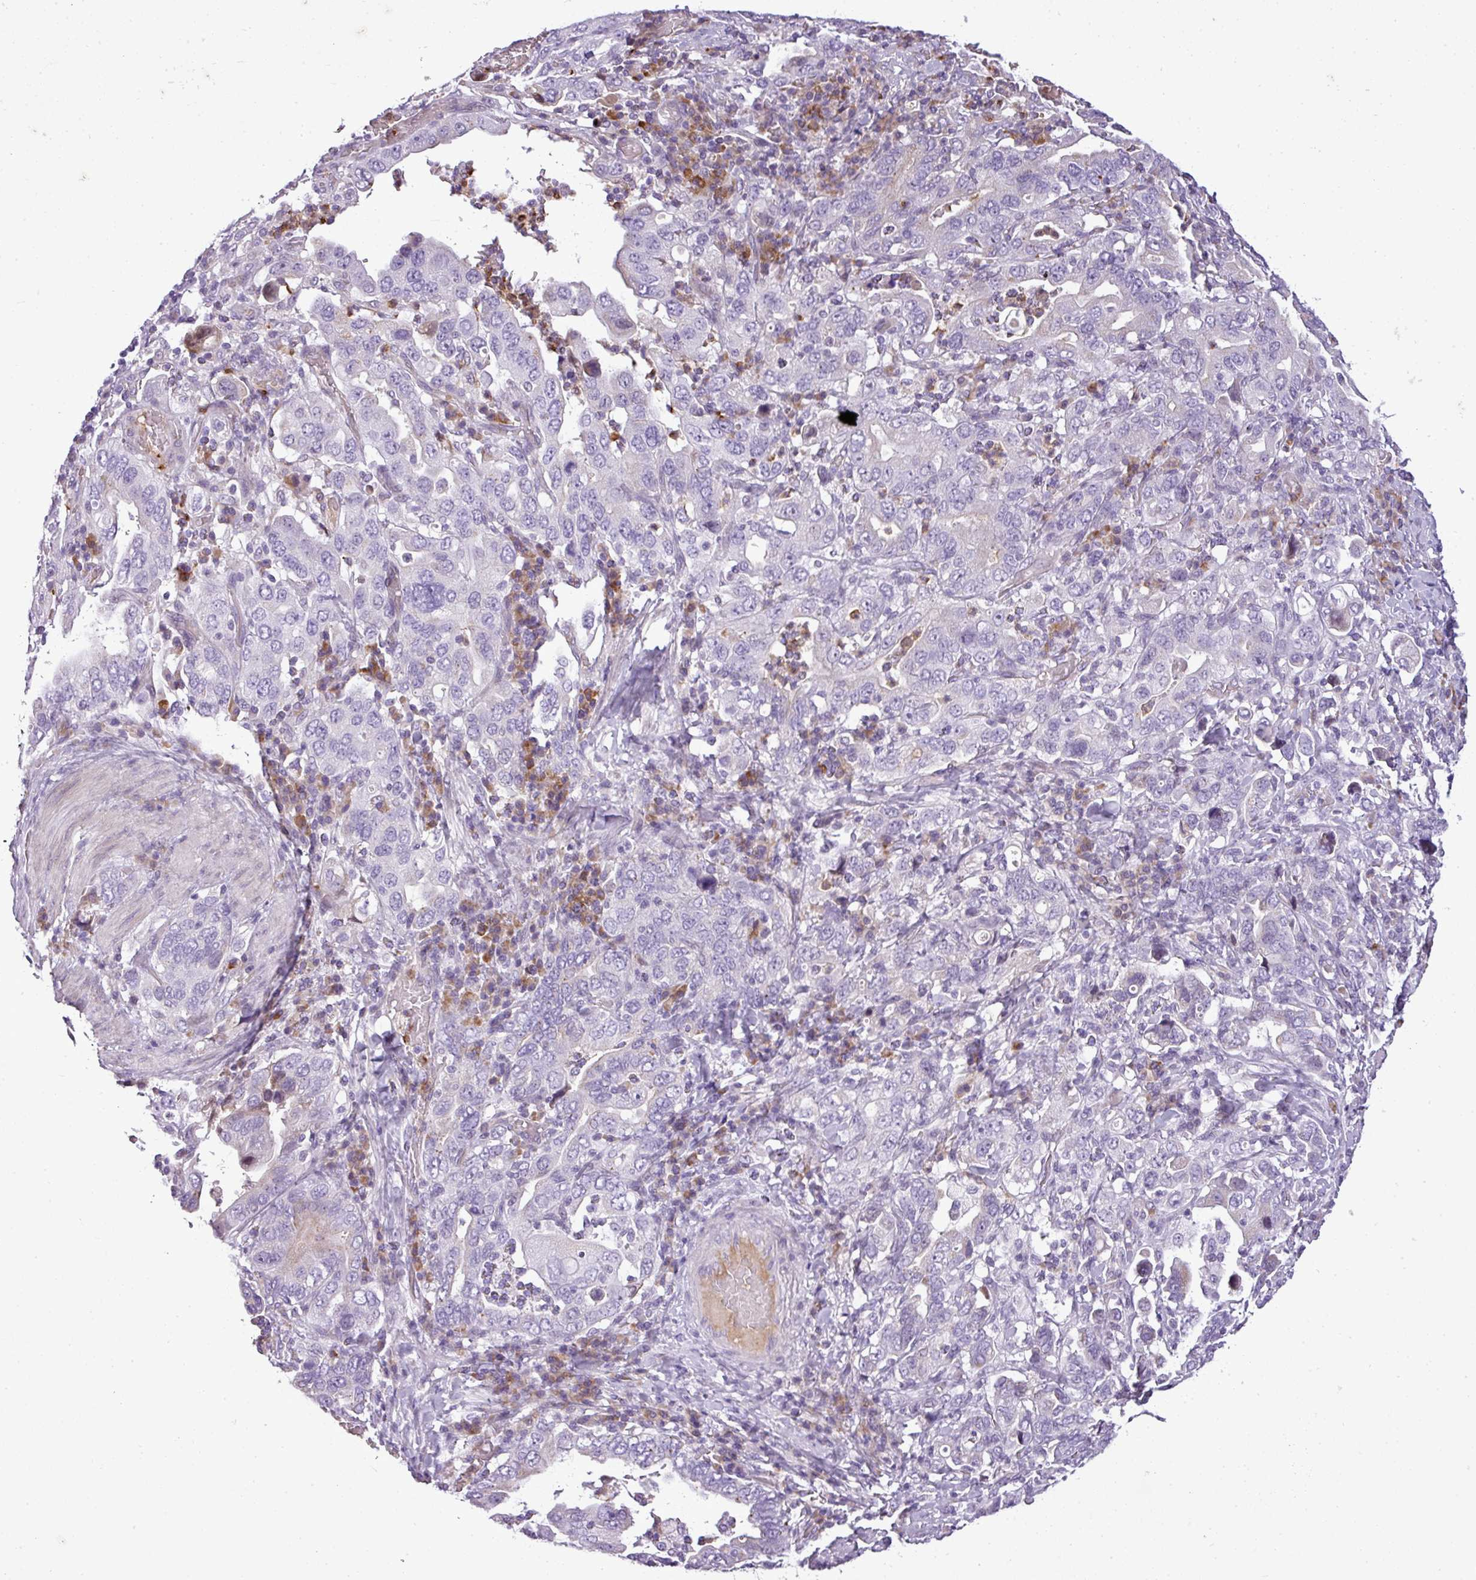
{"staining": {"intensity": "negative", "quantity": "none", "location": "none"}, "tissue": "stomach cancer", "cell_type": "Tumor cells", "image_type": "cancer", "snomed": [{"axis": "morphology", "description": "Adenocarcinoma, NOS"}, {"axis": "topography", "description": "Stomach, upper"}], "caption": "IHC image of neoplastic tissue: stomach cancer (adenocarcinoma) stained with DAB reveals no significant protein expression in tumor cells.", "gene": "C4B", "patient": {"sex": "male", "age": 62}}